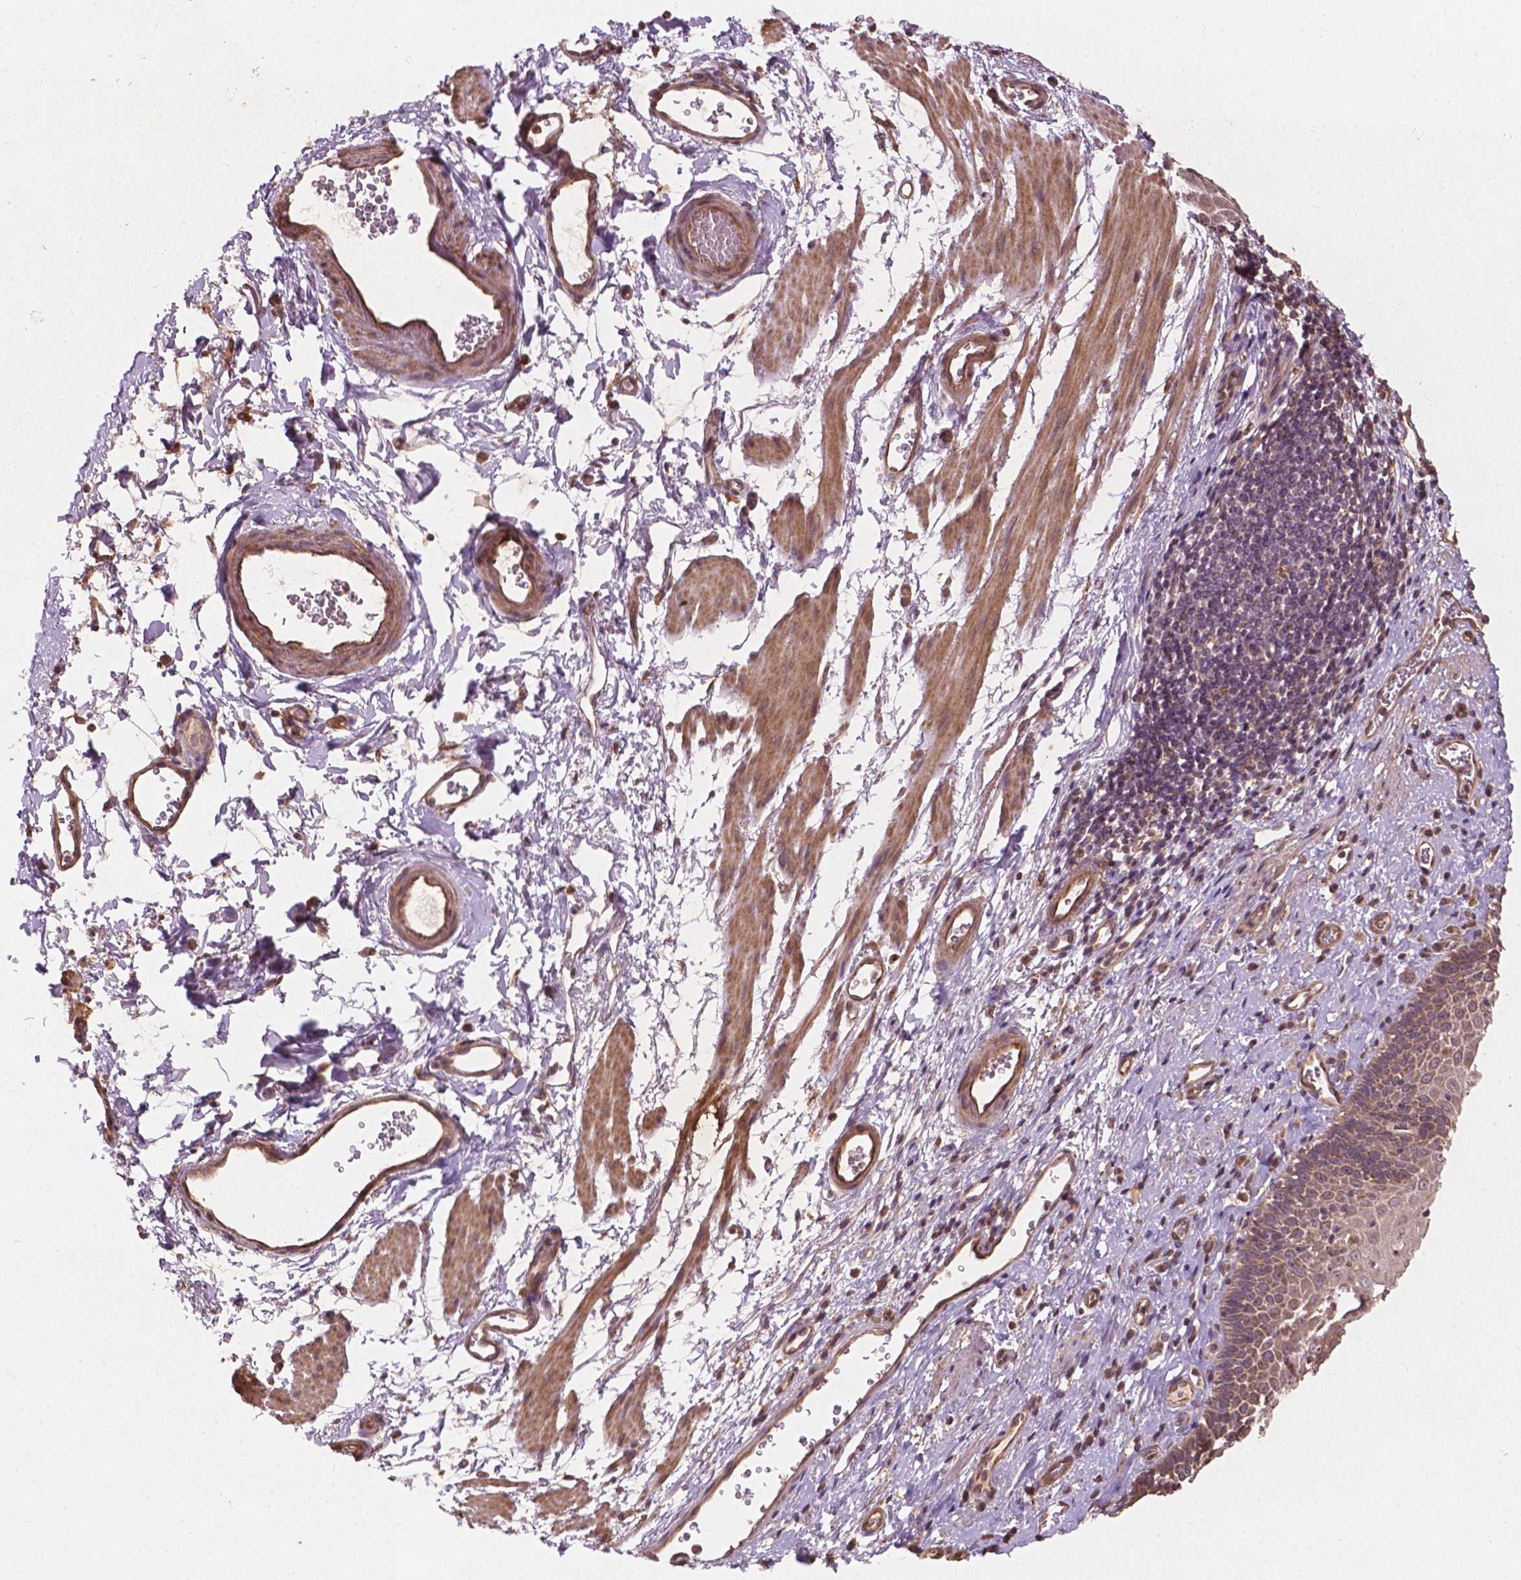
{"staining": {"intensity": "weak", "quantity": "25%-75%", "location": "cytoplasmic/membranous"}, "tissue": "esophagus", "cell_type": "Squamous epithelial cells", "image_type": "normal", "snomed": [{"axis": "morphology", "description": "Normal tissue, NOS"}, {"axis": "topography", "description": "Esophagus"}], "caption": "This image demonstrates benign esophagus stained with IHC to label a protein in brown. The cytoplasmic/membranous of squamous epithelial cells show weak positivity for the protein. Nuclei are counter-stained blue.", "gene": "CDC42BPA", "patient": {"sex": "female", "age": 68}}